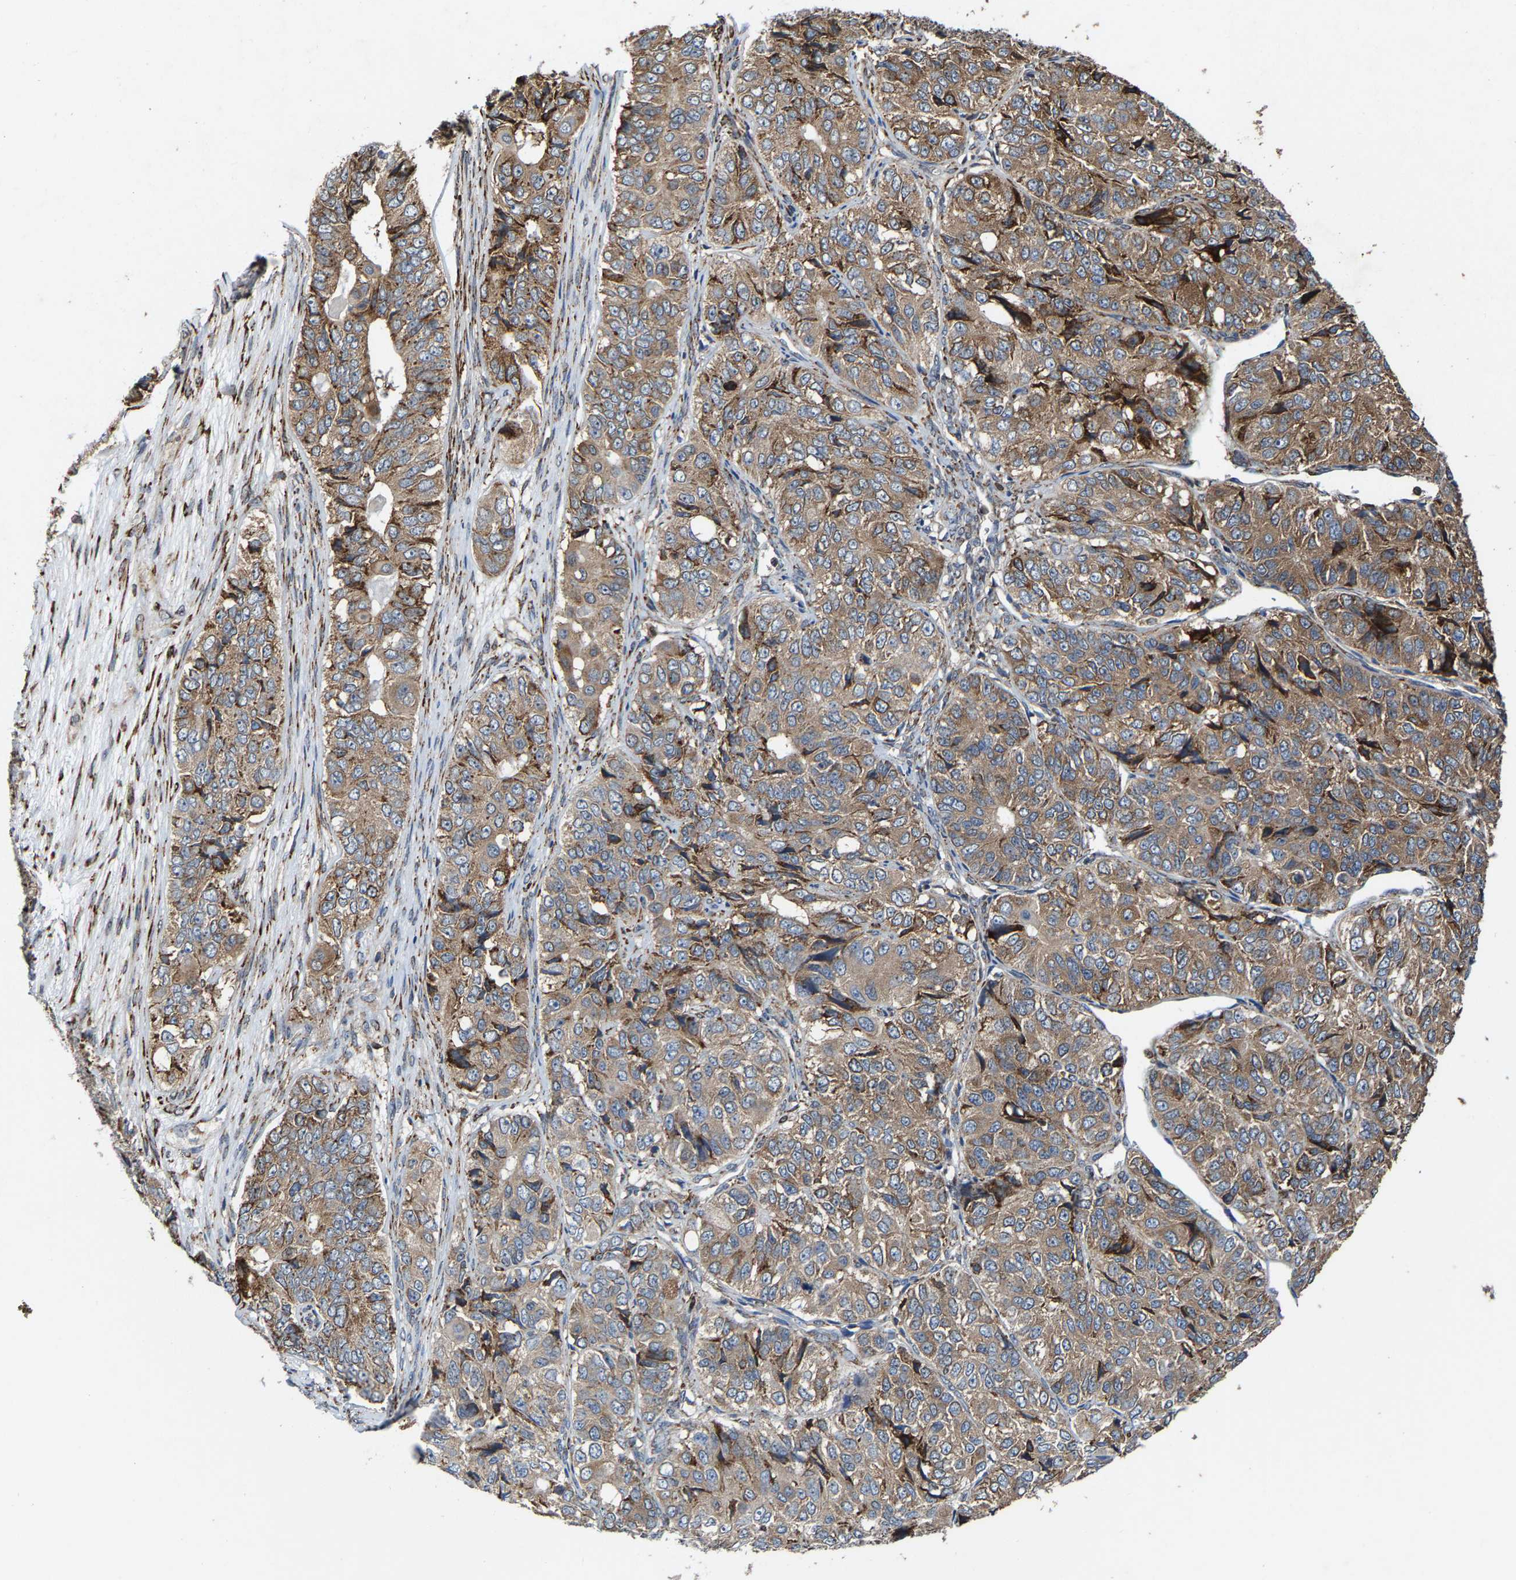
{"staining": {"intensity": "moderate", "quantity": ">75%", "location": "cytoplasmic/membranous"}, "tissue": "ovarian cancer", "cell_type": "Tumor cells", "image_type": "cancer", "snomed": [{"axis": "morphology", "description": "Carcinoma, endometroid"}, {"axis": "topography", "description": "Ovary"}], "caption": "Immunohistochemical staining of human ovarian endometroid carcinoma displays medium levels of moderate cytoplasmic/membranous protein positivity in approximately >75% of tumor cells.", "gene": "FGD3", "patient": {"sex": "female", "age": 51}}